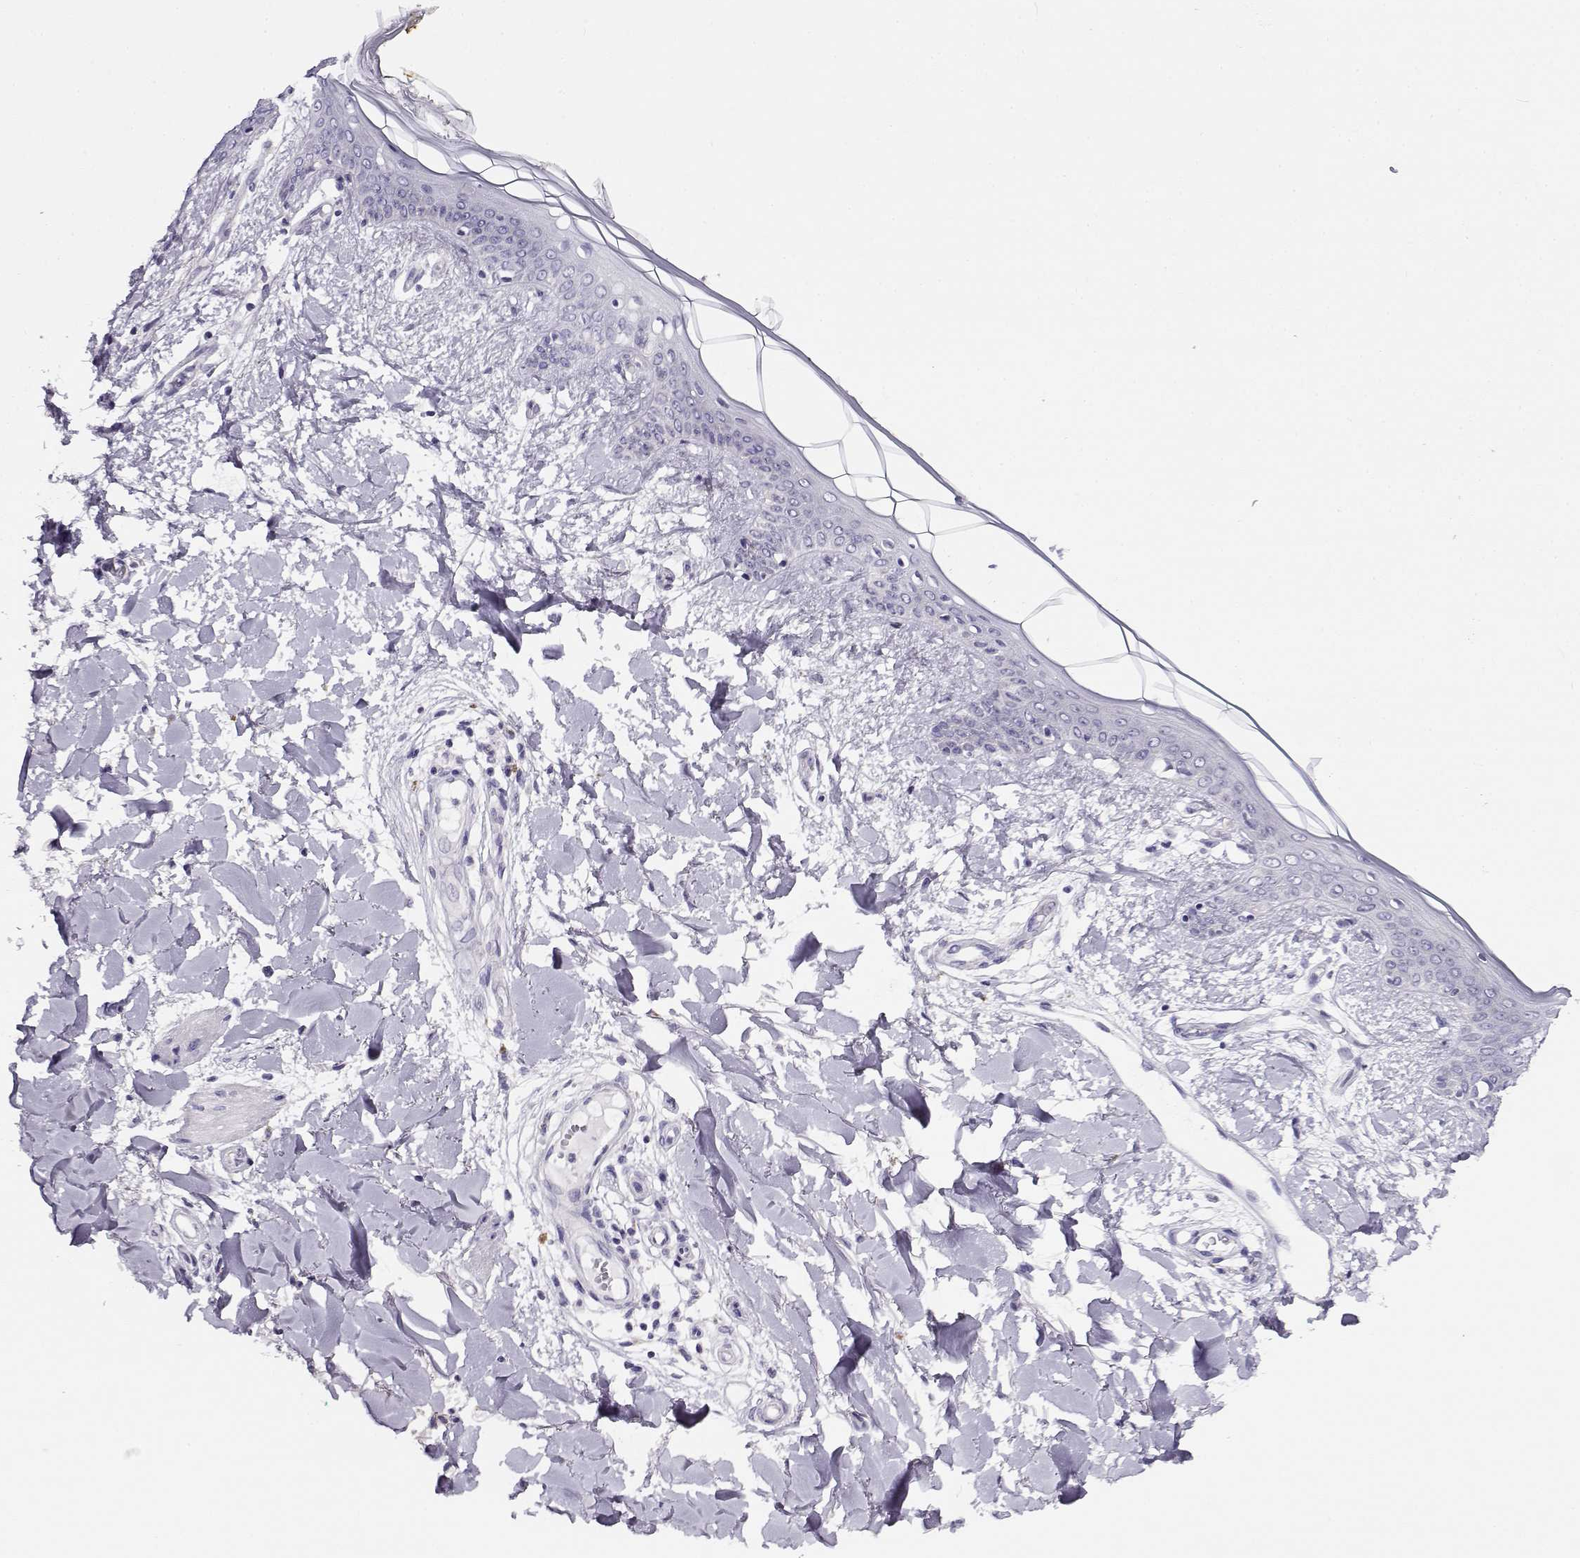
{"staining": {"intensity": "negative", "quantity": "none", "location": "none"}, "tissue": "skin", "cell_type": "Fibroblasts", "image_type": "normal", "snomed": [{"axis": "morphology", "description": "Normal tissue, NOS"}, {"axis": "topography", "description": "Skin"}], "caption": "Benign skin was stained to show a protein in brown. There is no significant staining in fibroblasts. (DAB immunohistochemistry visualized using brightfield microscopy, high magnification).", "gene": "FEZF1", "patient": {"sex": "female", "age": 34}}